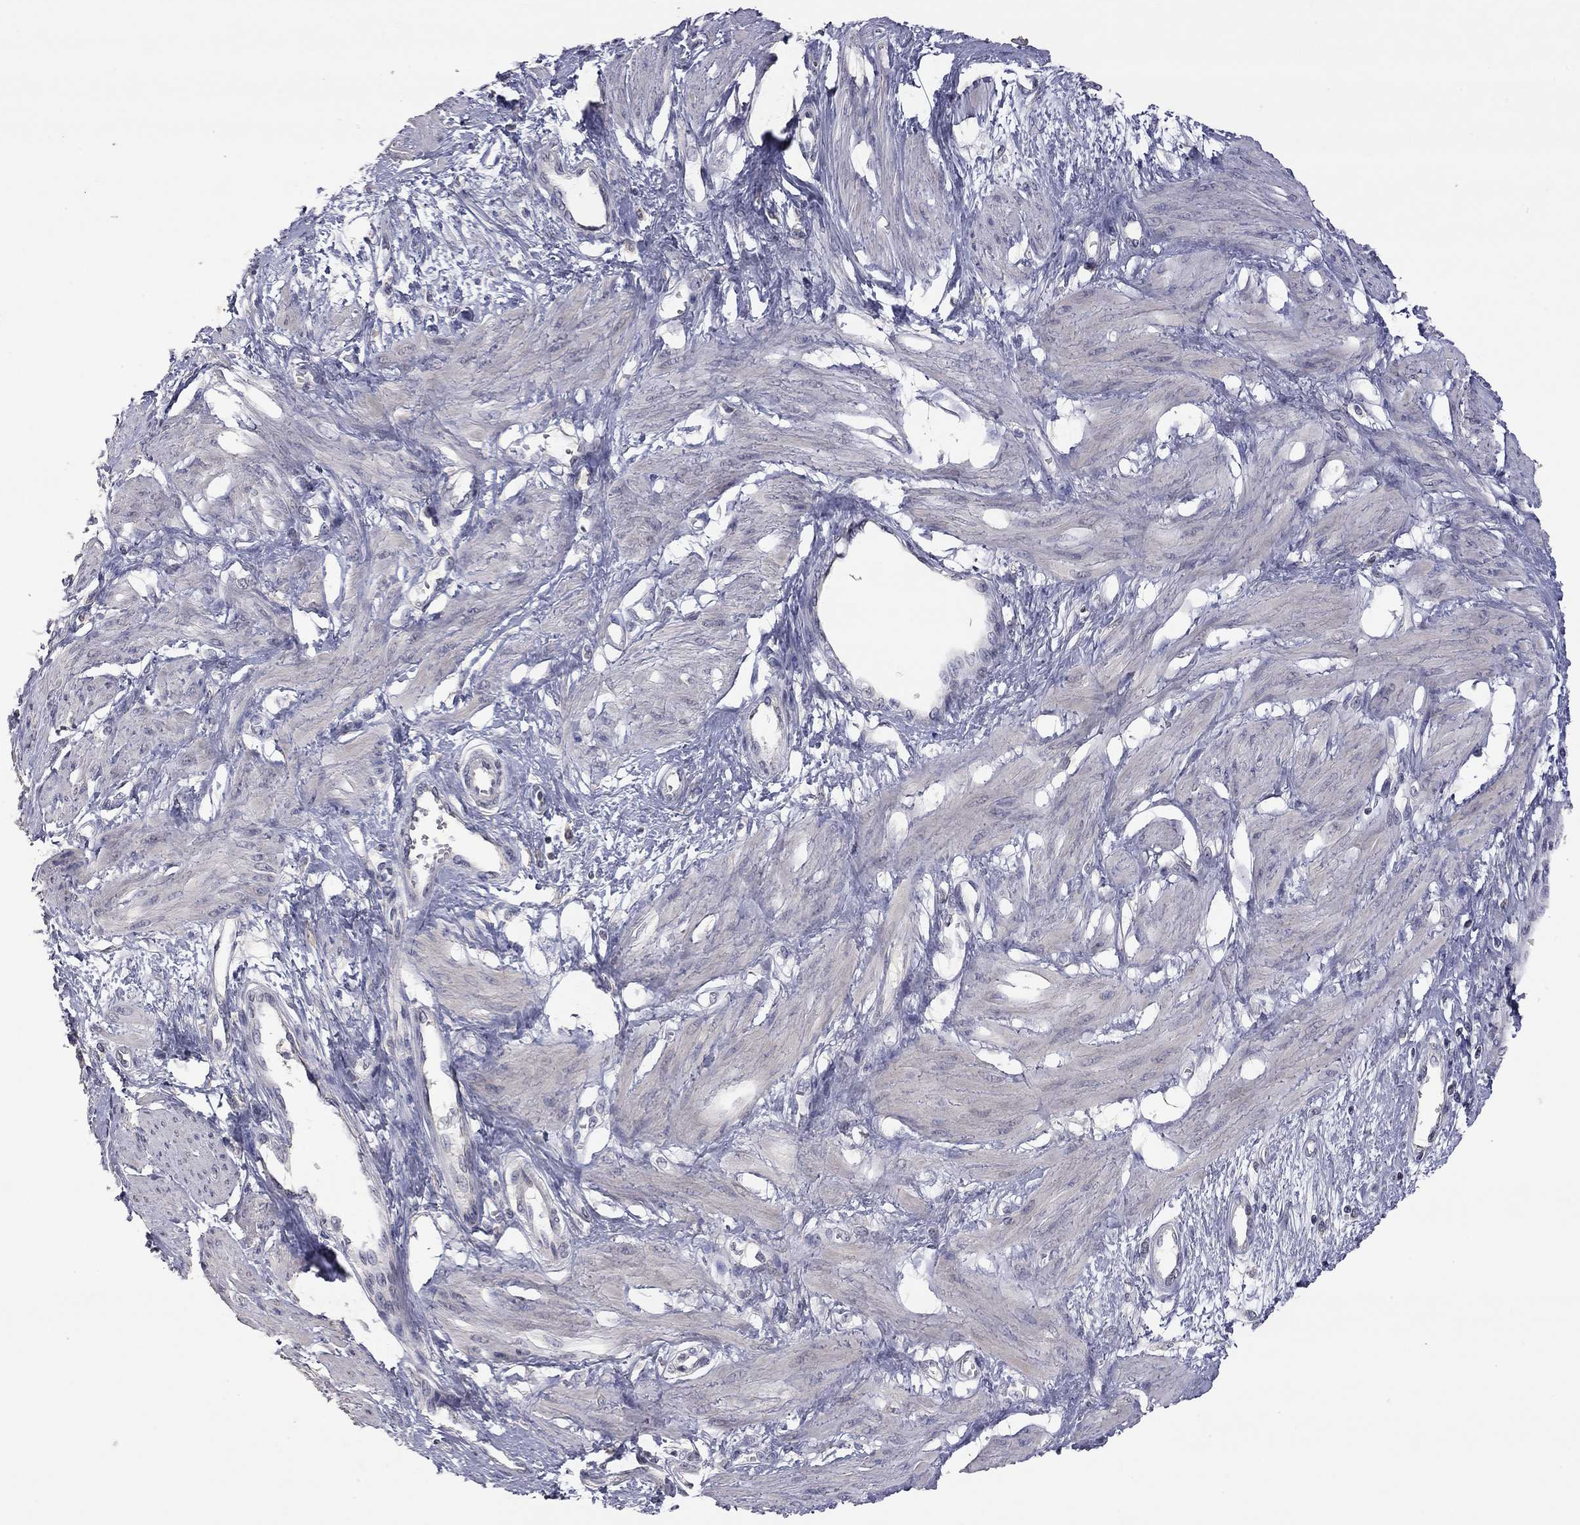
{"staining": {"intensity": "negative", "quantity": "none", "location": "none"}, "tissue": "smooth muscle", "cell_type": "Smooth muscle cells", "image_type": "normal", "snomed": [{"axis": "morphology", "description": "Normal tissue, NOS"}, {"axis": "topography", "description": "Smooth muscle"}, {"axis": "topography", "description": "Uterus"}], "caption": "Photomicrograph shows no significant protein staining in smooth muscle cells of benign smooth muscle. (DAB immunohistochemistry (IHC), high magnification).", "gene": "SYT12", "patient": {"sex": "female", "age": 39}}